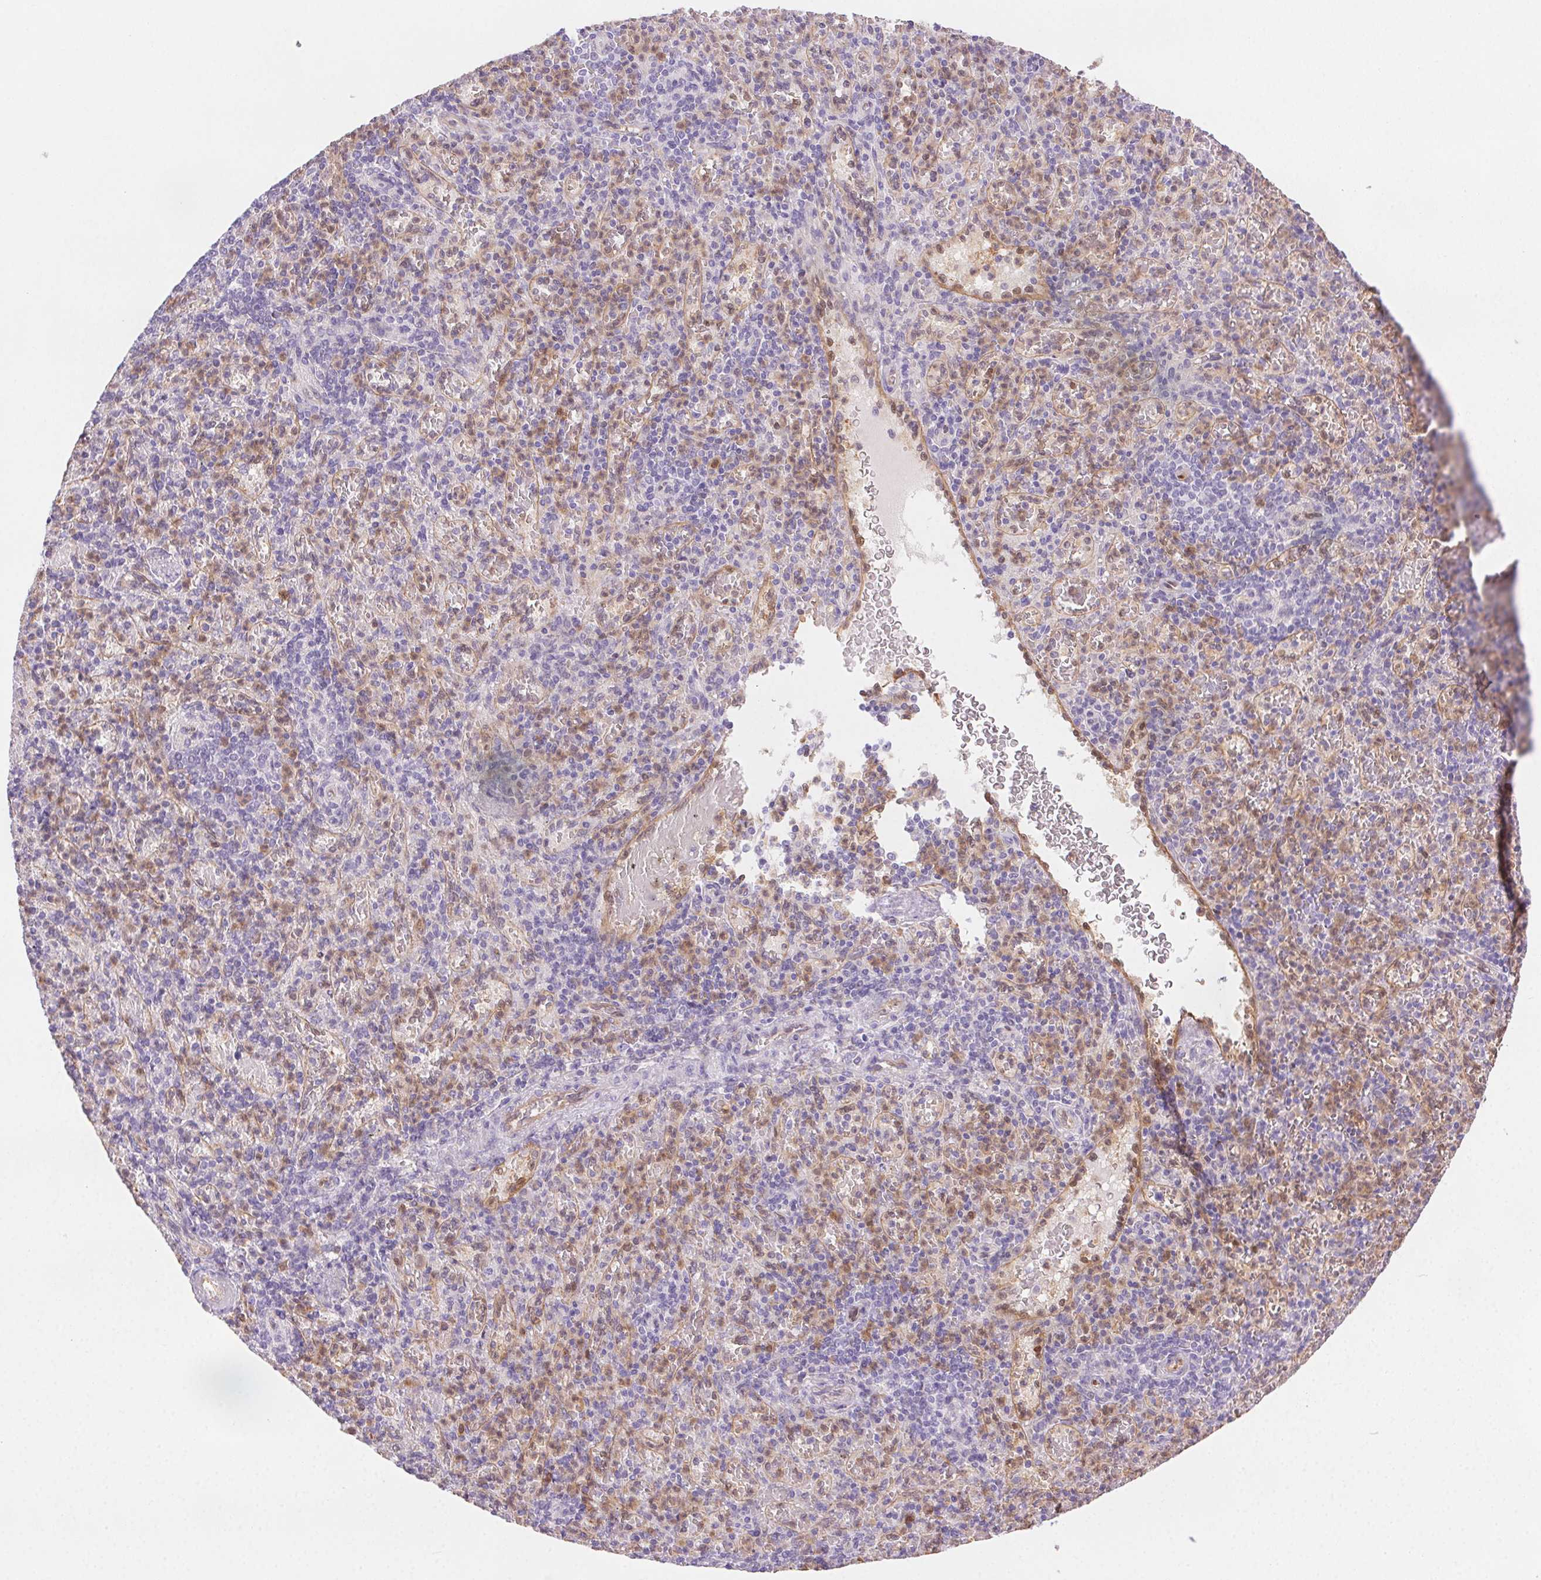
{"staining": {"intensity": "moderate", "quantity": "<25%", "location": "nuclear"}, "tissue": "spleen", "cell_type": "Cells in red pulp", "image_type": "normal", "snomed": [{"axis": "morphology", "description": "Normal tissue, NOS"}, {"axis": "topography", "description": "Spleen"}], "caption": "This micrograph shows immunohistochemistry (IHC) staining of benign spleen, with low moderate nuclear expression in approximately <25% of cells in red pulp.", "gene": "TMEM45A", "patient": {"sex": "female", "age": 74}}